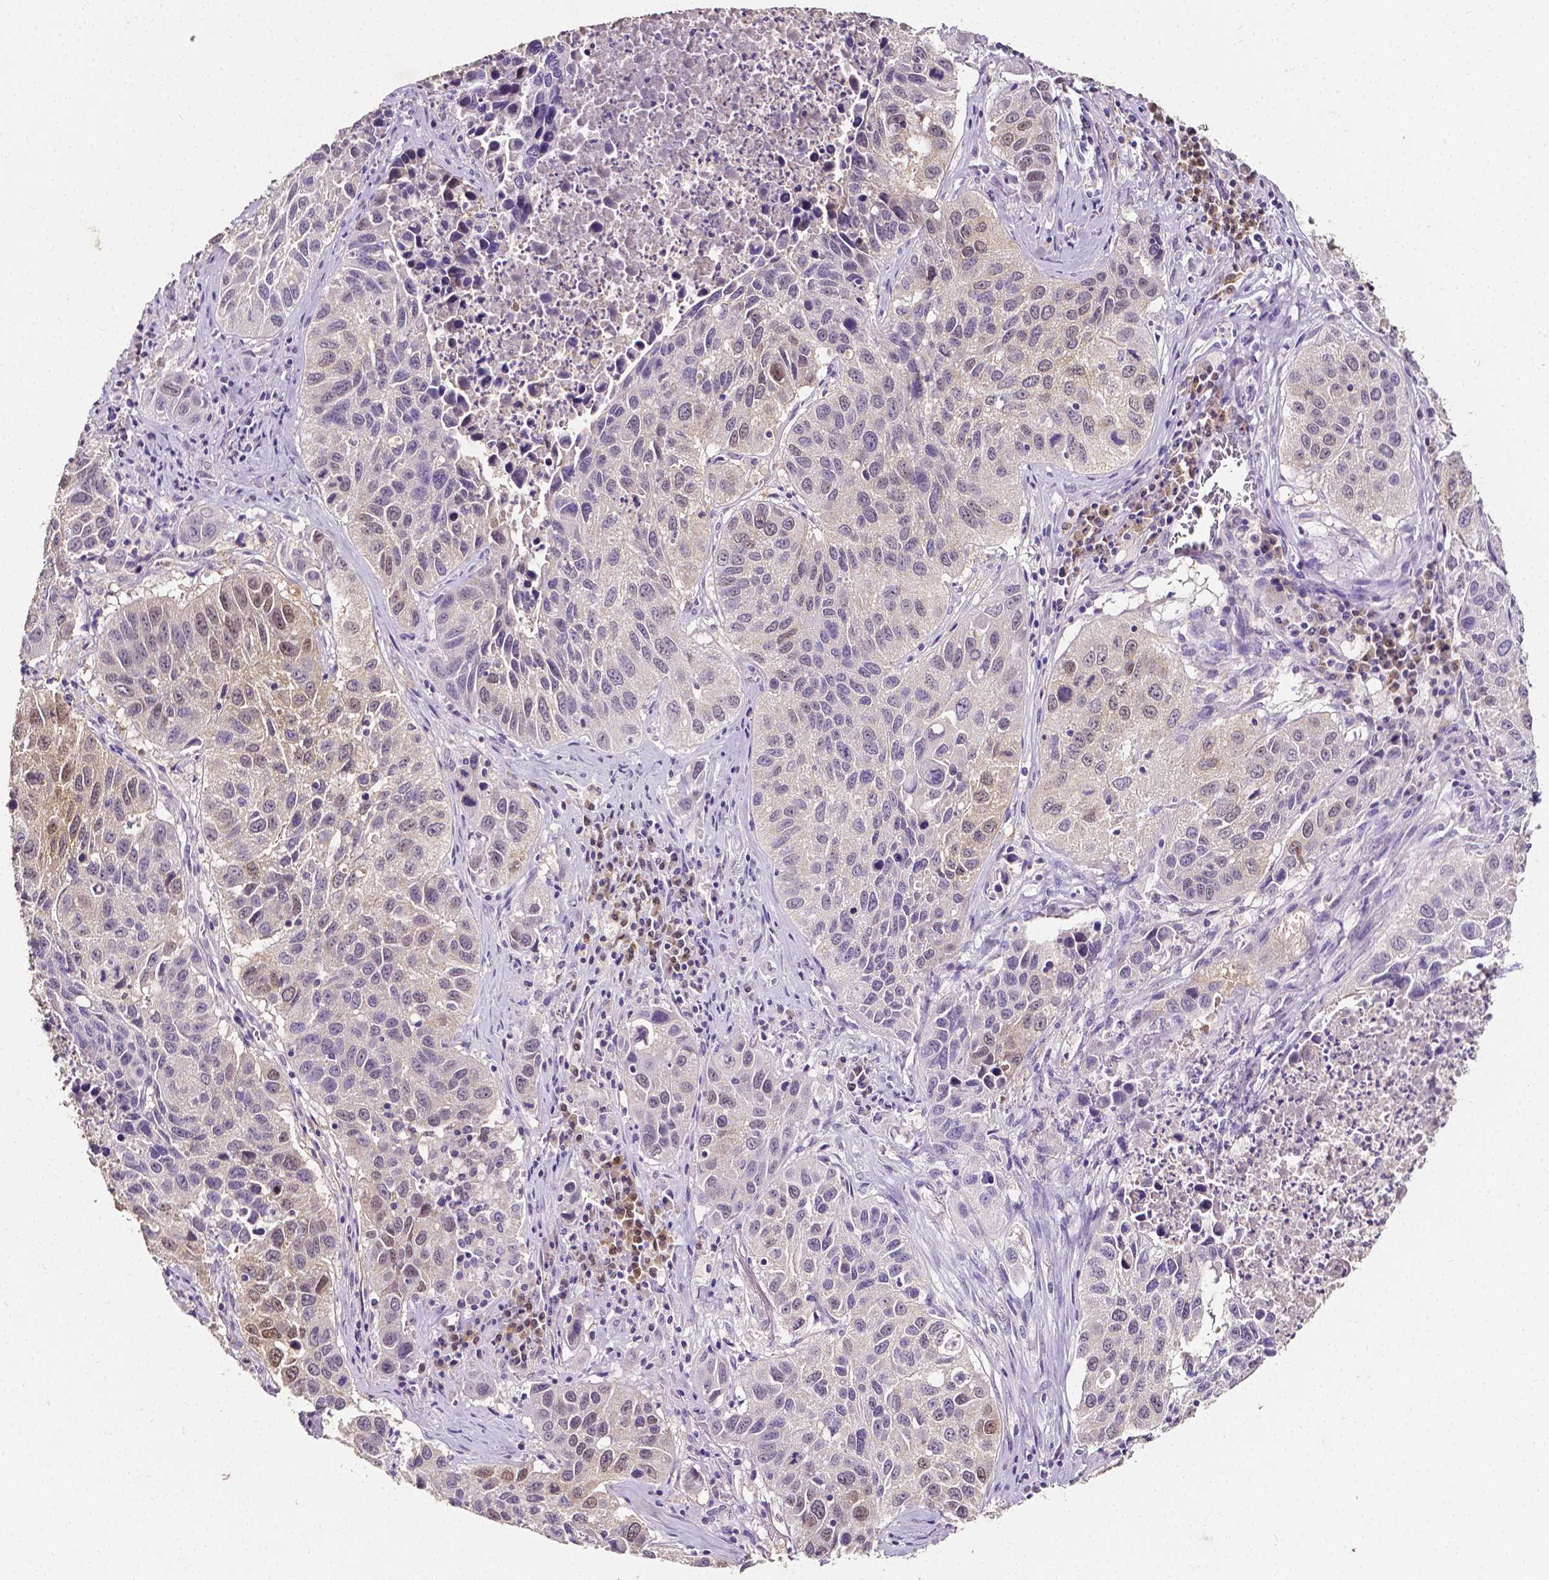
{"staining": {"intensity": "negative", "quantity": "none", "location": "none"}, "tissue": "lung cancer", "cell_type": "Tumor cells", "image_type": "cancer", "snomed": [{"axis": "morphology", "description": "Squamous cell carcinoma, NOS"}, {"axis": "topography", "description": "Lung"}], "caption": "Human lung cancer (squamous cell carcinoma) stained for a protein using IHC shows no staining in tumor cells.", "gene": "PSAT1", "patient": {"sex": "female", "age": 61}}